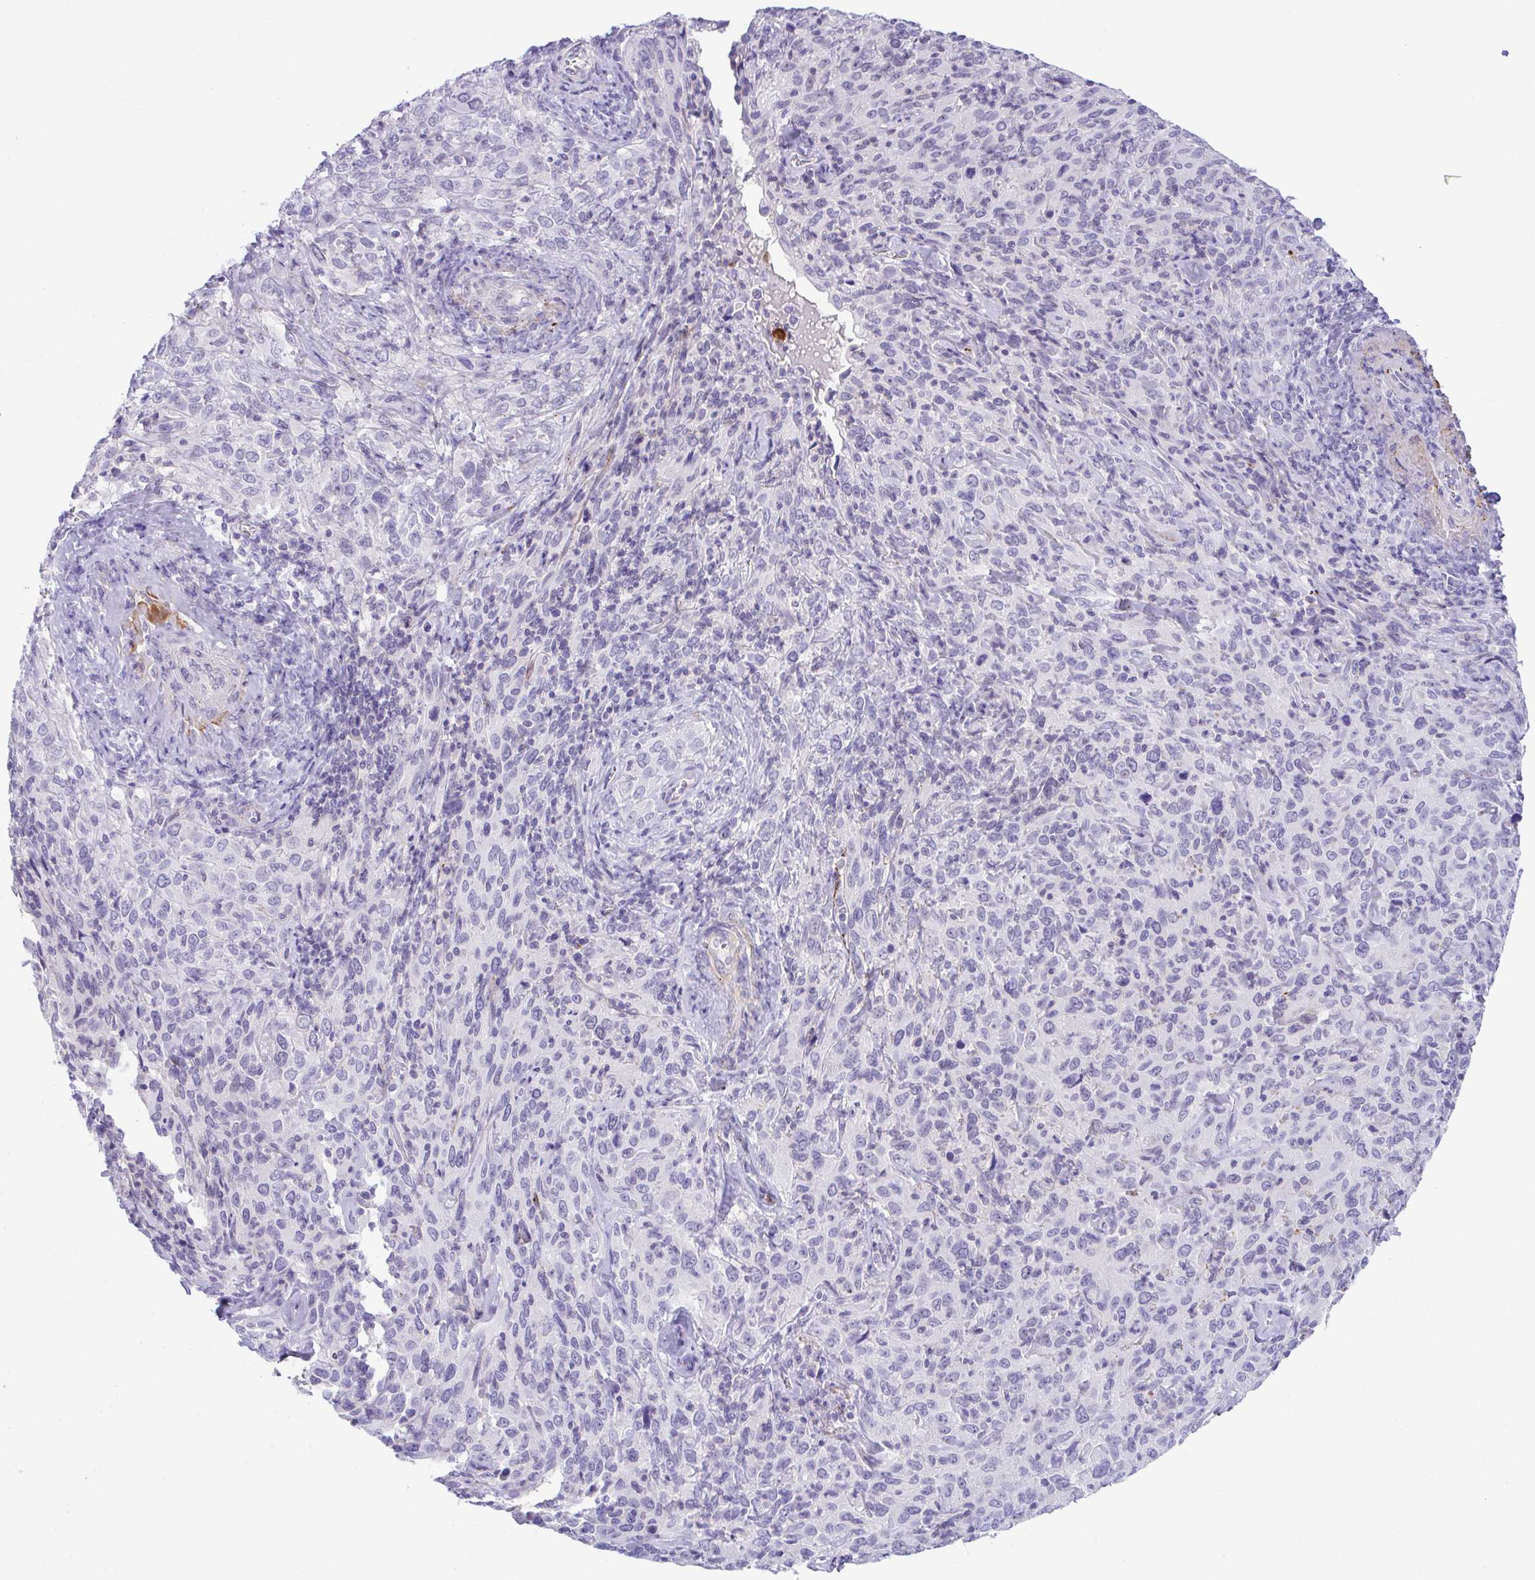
{"staining": {"intensity": "negative", "quantity": "none", "location": "none"}, "tissue": "cervical cancer", "cell_type": "Tumor cells", "image_type": "cancer", "snomed": [{"axis": "morphology", "description": "Normal tissue, NOS"}, {"axis": "morphology", "description": "Squamous cell carcinoma, NOS"}, {"axis": "topography", "description": "Cervix"}], "caption": "Immunohistochemistry histopathology image of human cervical cancer stained for a protein (brown), which demonstrates no staining in tumor cells. (Brightfield microscopy of DAB (3,3'-diaminobenzidine) immunohistochemistry at high magnification).", "gene": "KMT2E", "patient": {"sex": "female", "age": 51}}